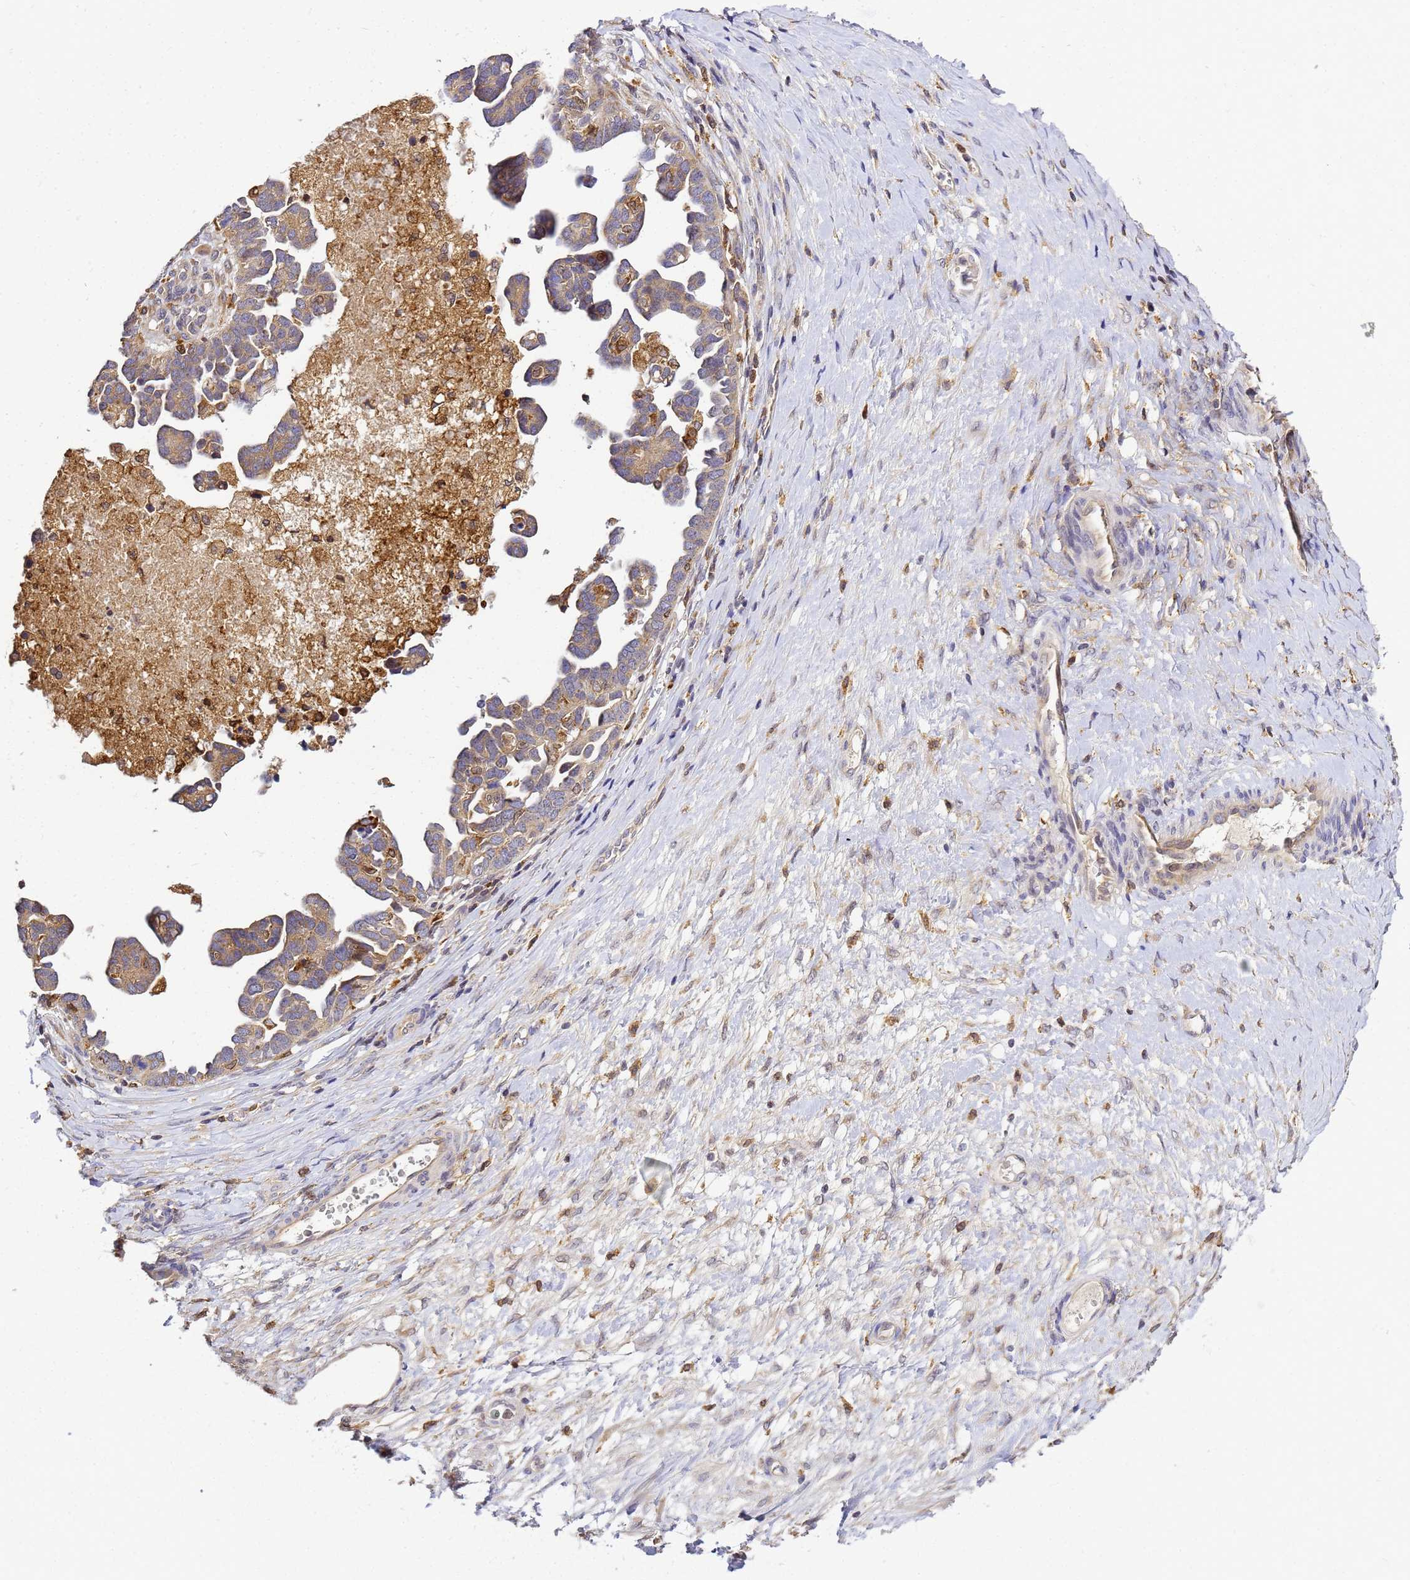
{"staining": {"intensity": "moderate", "quantity": ">75%", "location": "cytoplasmic/membranous"}, "tissue": "ovarian cancer", "cell_type": "Tumor cells", "image_type": "cancer", "snomed": [{"axis": "morphology", "description": "Cystadenocarcinoma, serous, NOS"}, {"axis": "topography", "description": "Ovary"}], "caption": "The histopathology image exhibits a brown stain indicating the presence of a protein in the cytoplasmic/membranous of tumor cells in ovarian cancer.", "gene": "ADPGK", "patient": {"sex": "female", "age": 54}}